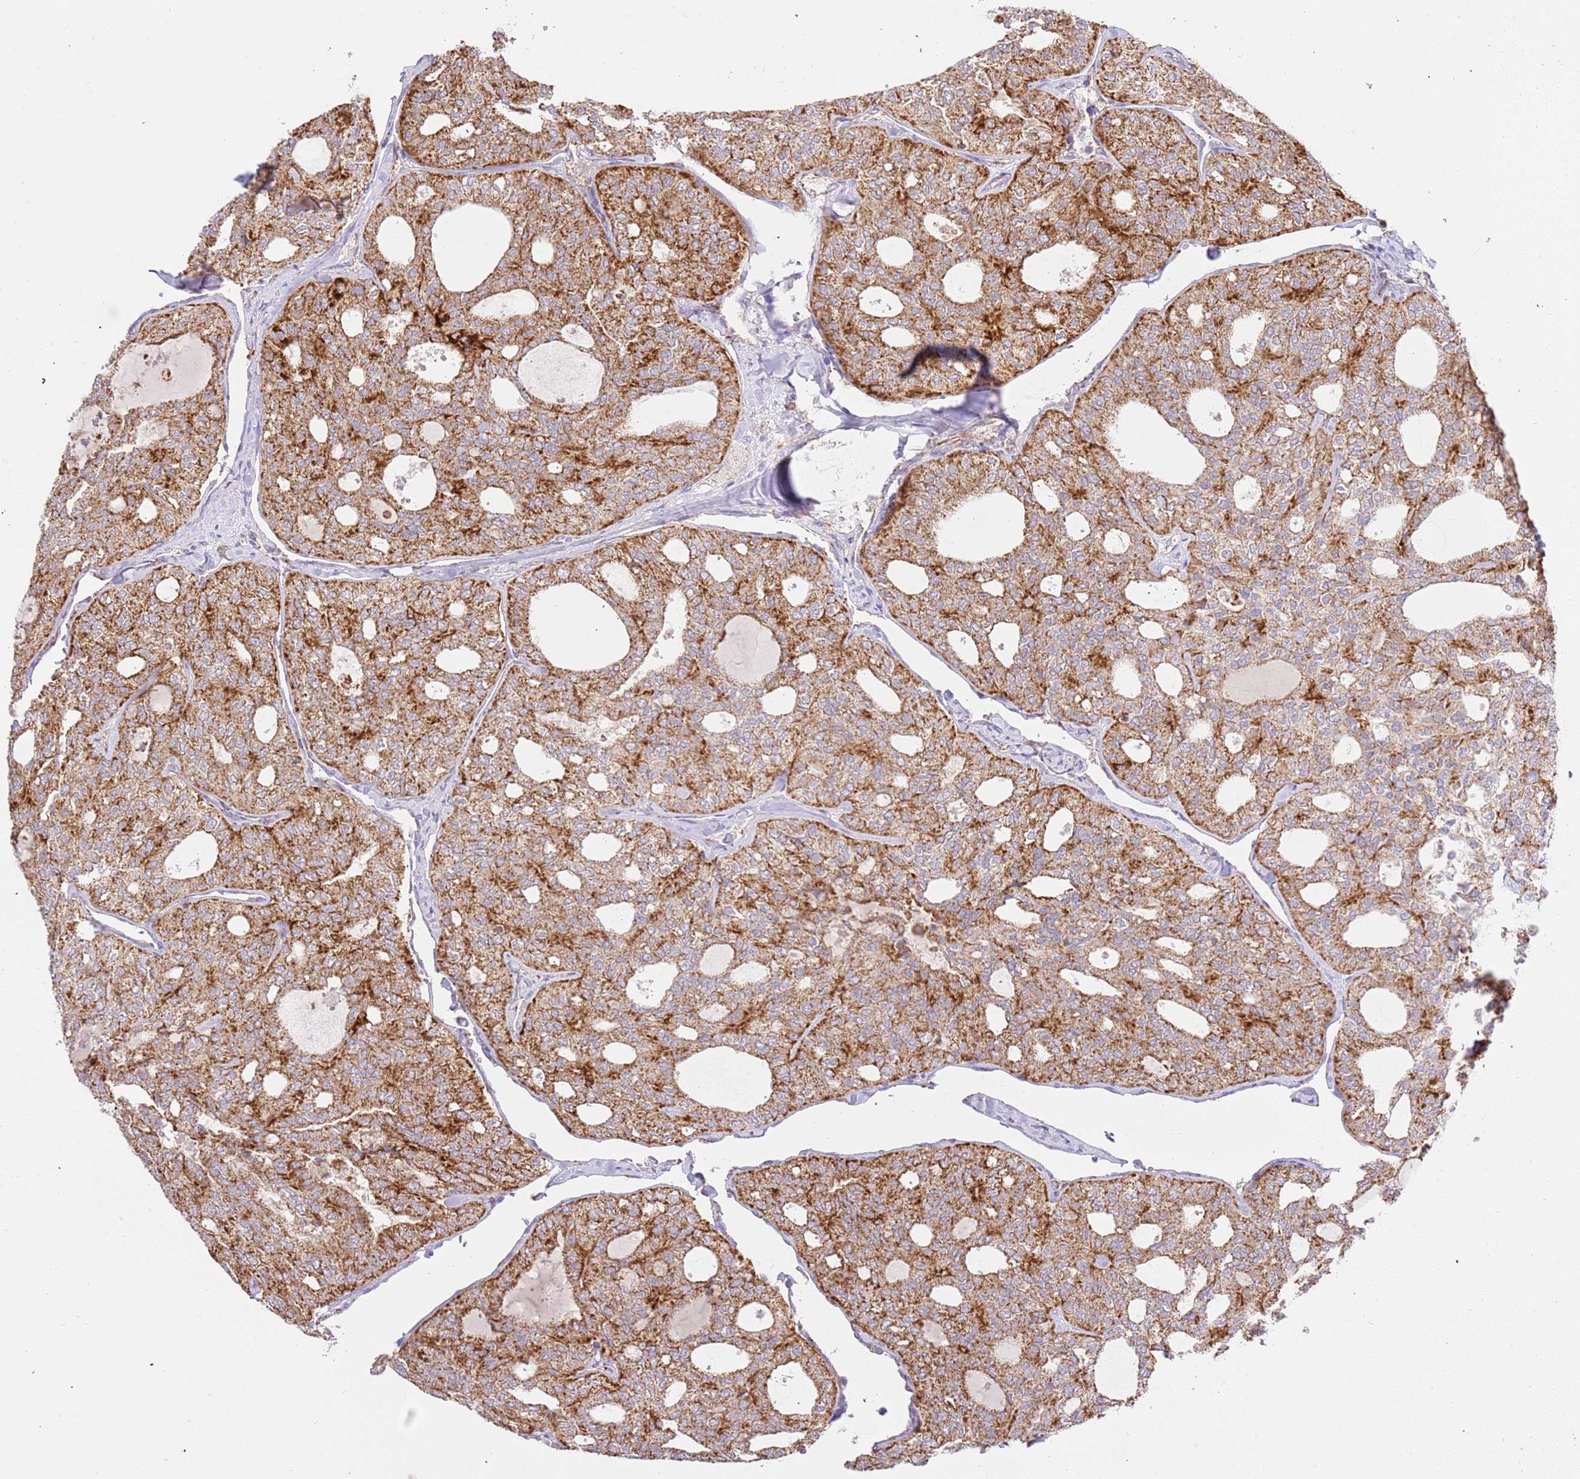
{"staining": {"intensity": "moderate", "quantity": ">75%", "location": "cytoplasmic/membranous"}, "tissue": "thyroid cancer", "cell_type": "Tumor cells", "image_type": "cancer", "snomed": [{"axis": "morphology", "description": "Follicular adenoma carcinoma, NOS"}, {"axis": "topography", "description": "Thyroid gland"}], "caption": "Tumor cells show medium levels of moderate cytoplasmic/membranous staining in approximately >75% of cells in human thyroid cancer (follicular adenoma carcinoma).", "gene": "ZBTB39", "patient": {"sex": "male", "age": 75}}